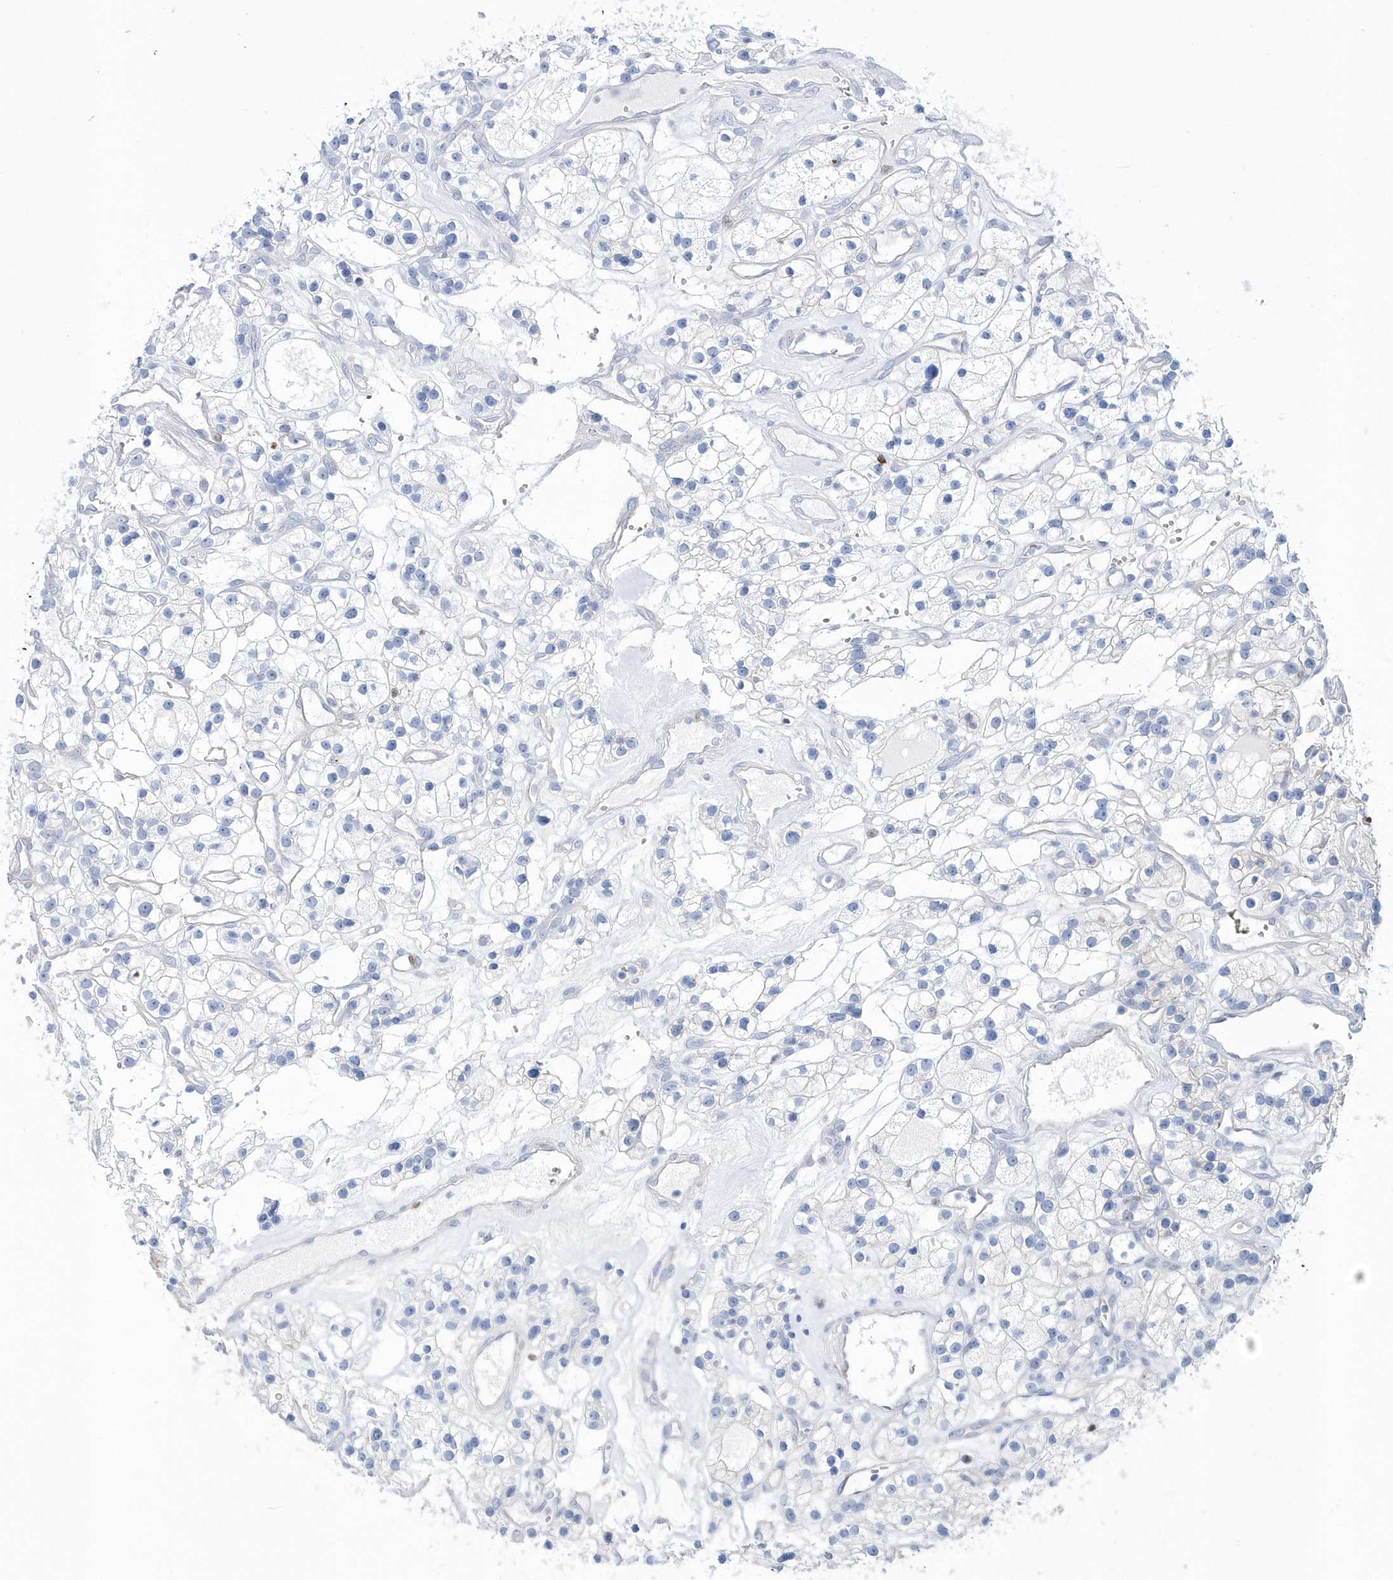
{"staining": {"intensity": "strong", "quantity": "<25%", "location": "cytoplasmic/membranous,nuclear"}, "tissue": "renal cancer", "cell_type": "Tumor cells", "image_type": "cancer", "snomed": [{"axis": "morphology", "description": "Adenocarcinoma, NOS"}, {"axis": "topography", "description": "Kidney"}], "caption": "The immunohistochemical stain labels strong cytoplasmic/membranous and nuclear positivity in tumor cells of renal cancer (adenocarcinoma) tissue.", "gene": "TMCO6", "patient": {"sex": "female", "age": 57}}